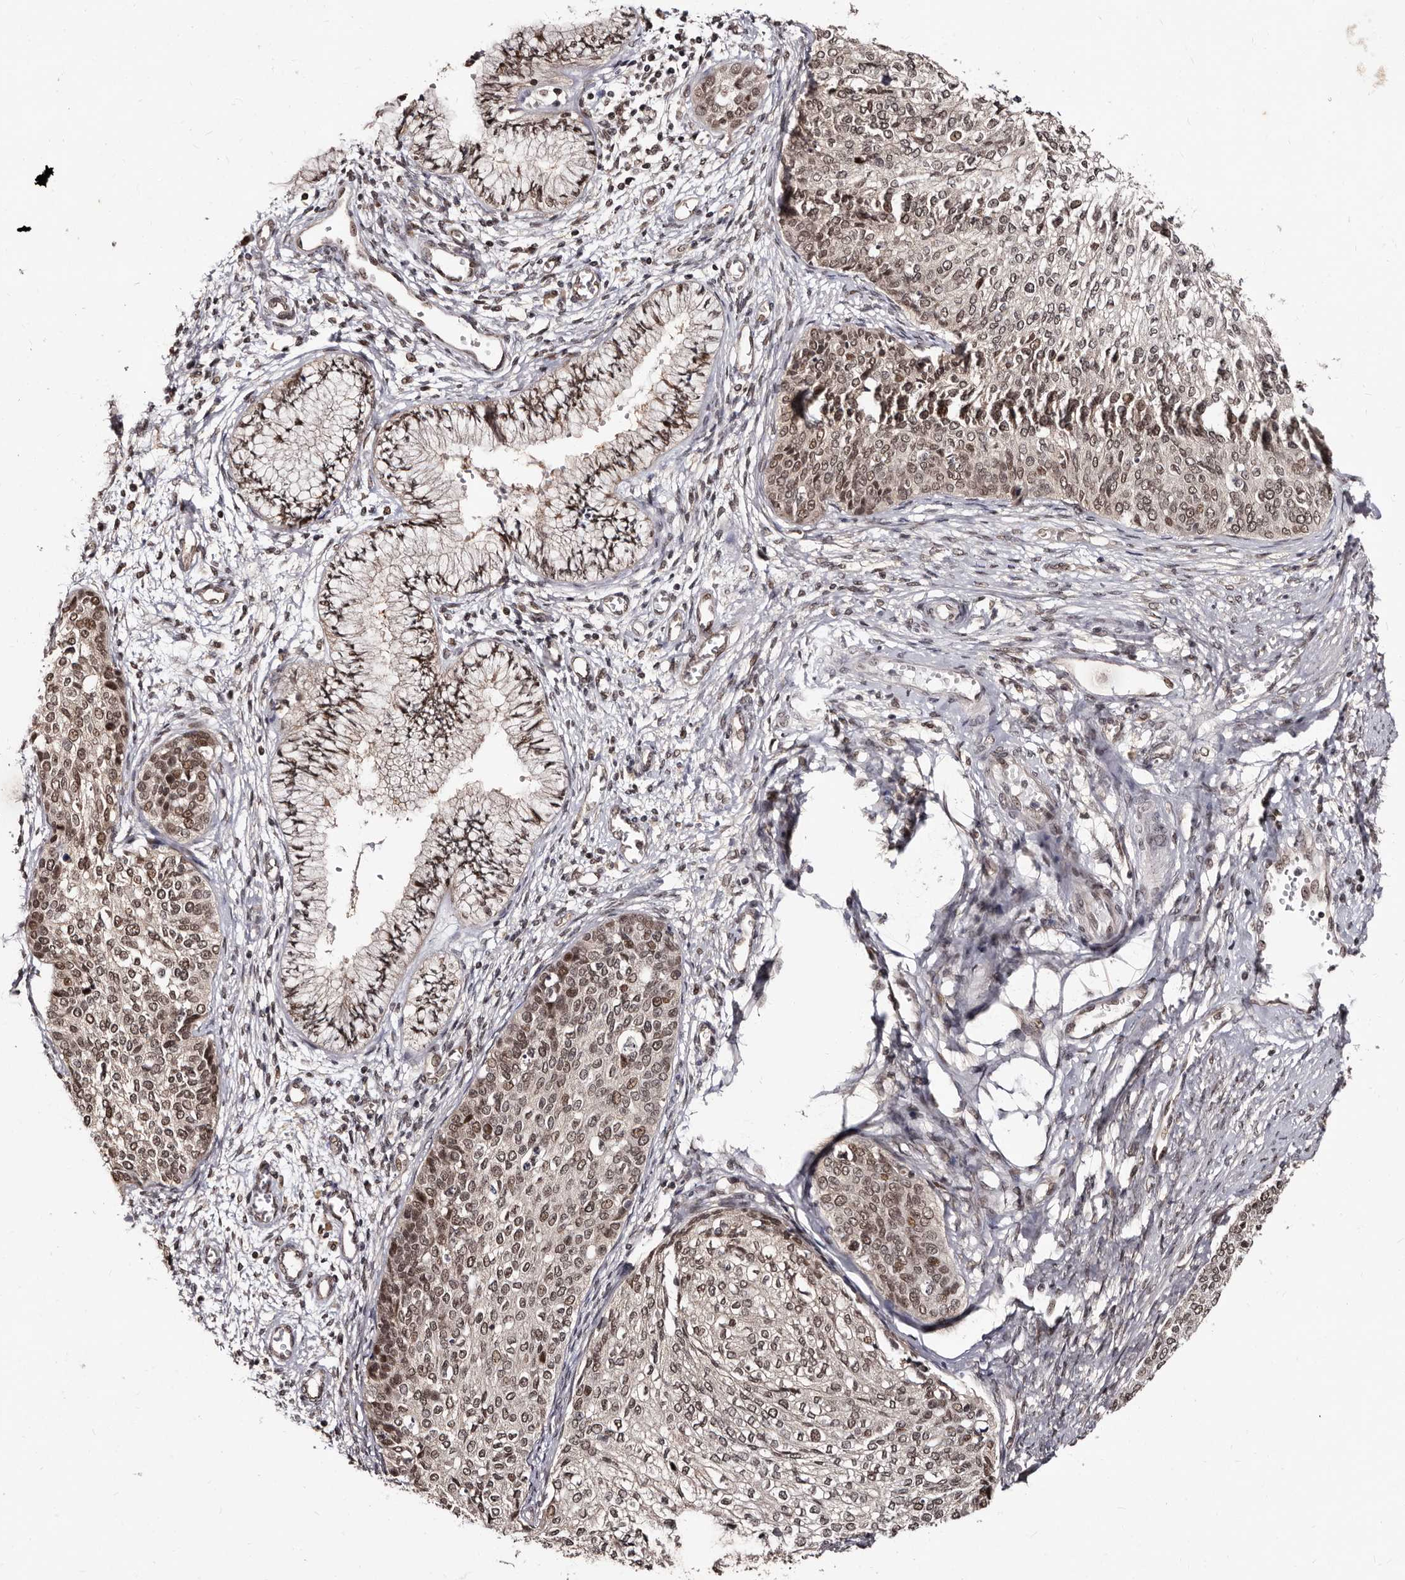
{"staining": {"intensity": "moderate", "quantity": ">75%", "location": "cytoplasmic/membranous,nuclear"}, "tissue": "cervical cancer", "cell_type": "Tumor cells", "image_type": "cancer", "snomed": [{"axis": "morphology", "description": "Squamous cell carcinoma, NOS"}, {"axis": "topography", "description": "Cervix"}], "caption": "This micrograph displays cervical squamous cell carcinoma stained with immunohistochemistry to label a protein in brown. The cytoplasmic/membranous and nuclear of tumor cells show moderate positivity for the protein. Nuclei are counter-stained blue.", "gene": "TBC1D22B", "patient": {"sex": "female", "age": 37}}